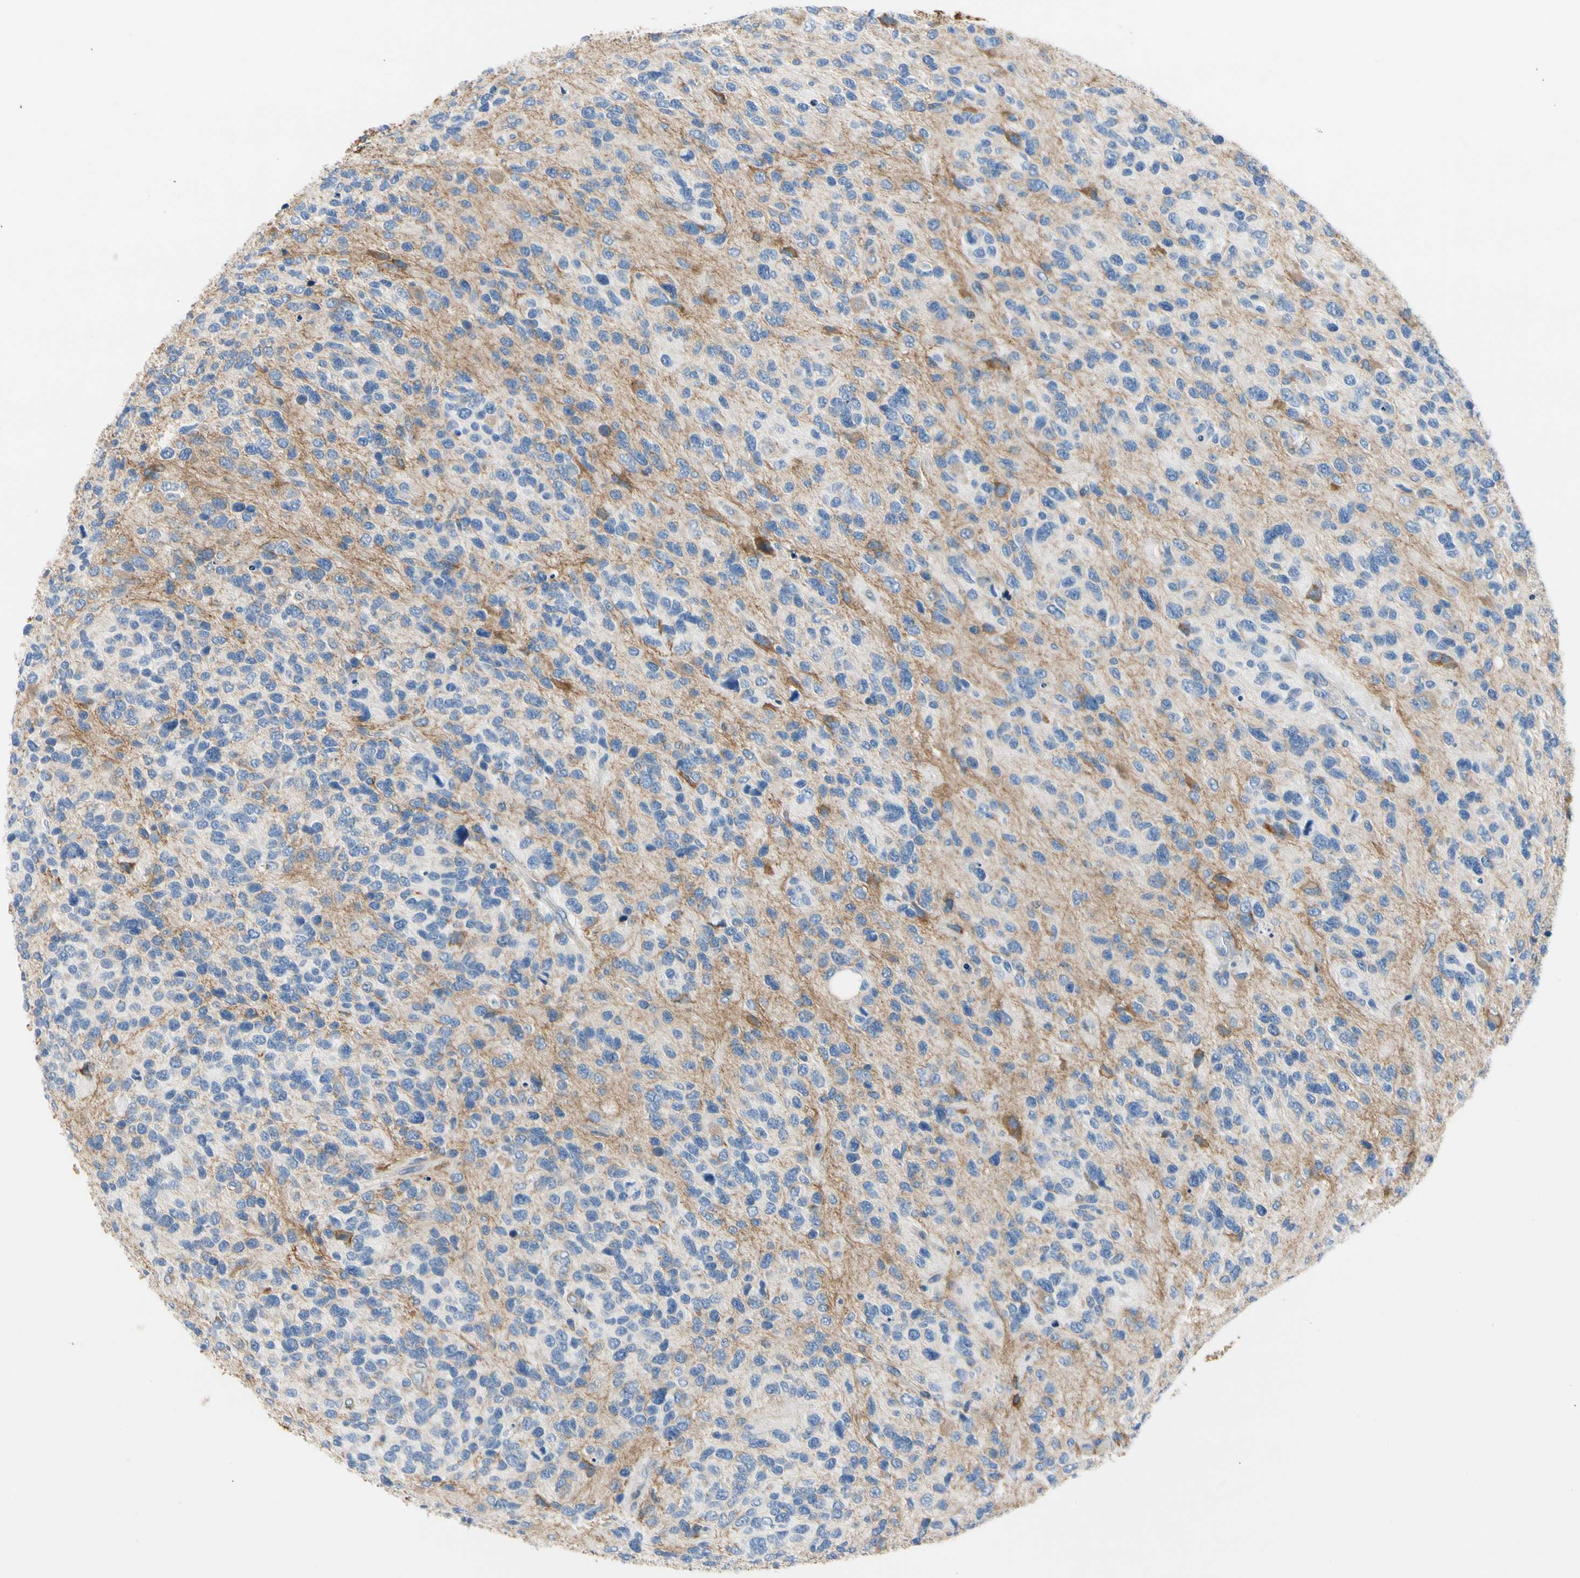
{"staining": {"intensity": "moderate", "quantity": "<25%", "location": "cytoplasmic/membranous"}, "tissue": "glioma", "cell_type": "Tumor cells", "image_type": "cancer", "snomed": [{"axis": "morphology", "description": "Glioma, malignant, High grade"}, {"axis": "topography", "description": "Brain"}], "caption": "Moderate cytoplasmic/membranous protein expression is seen in about <25% of tumor cells in malignant high-grade glioma.", "gene": "STXBP1", "patient": {"sex": "female", "age": 58}}